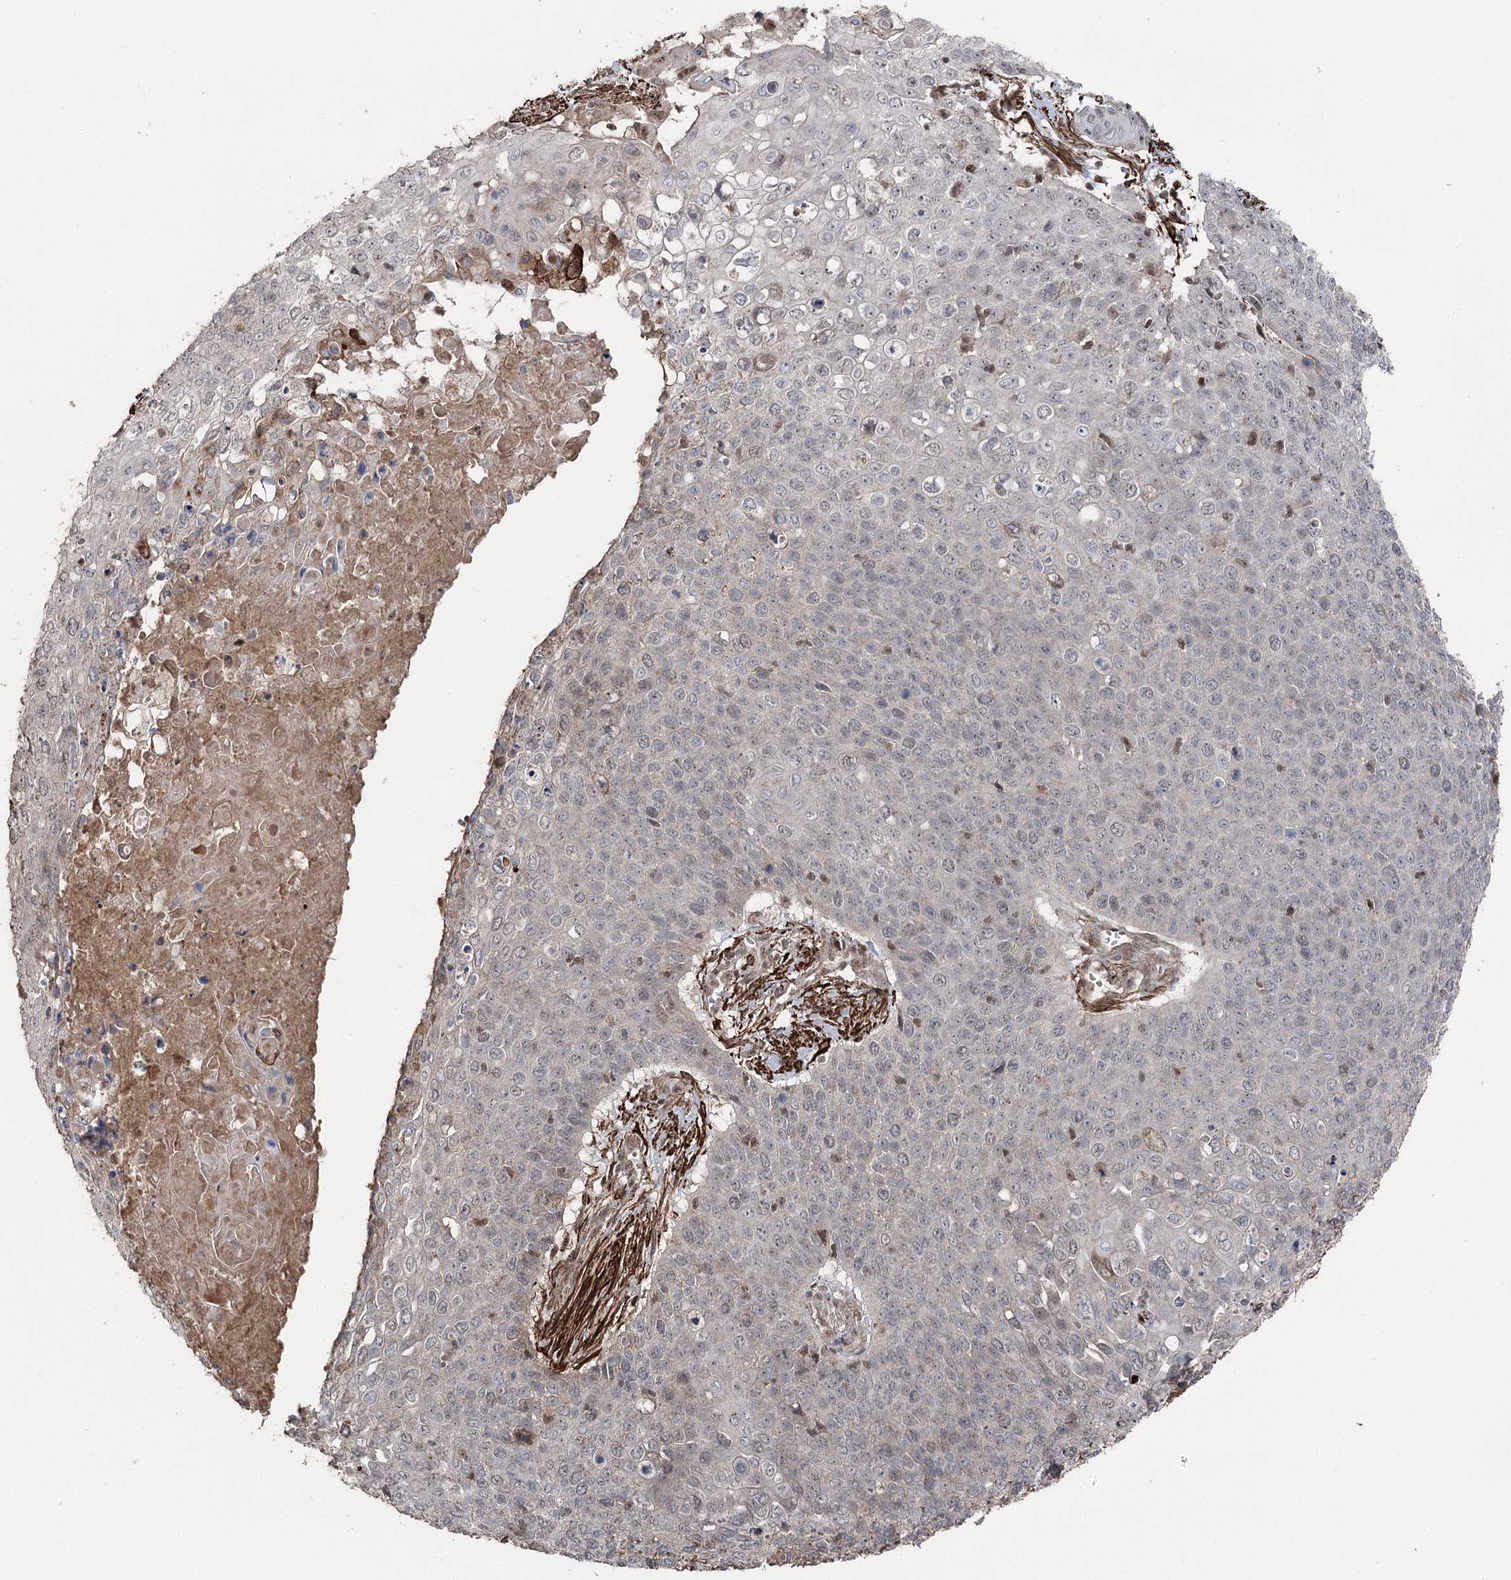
{"staining": {"intensity": "weak", "quantity": "<25%", "location": "nuclear"}, "tissue": "cervical cancer", "cell_type": "Tumor cells", "image_type": "cancer", "snomed": [{"axis": "morphology", "description": "Squamous cell carcinoma, NOS"}, {"axis": "topography", "description": "Cervix"}], "caption": "Human cervical cancer stained for a protein using immunohistochemistry (IHC) reveals no positivity in tumor cells.", "gene": "CCDC82", "patient": {"sex": "female", "age": 39}}